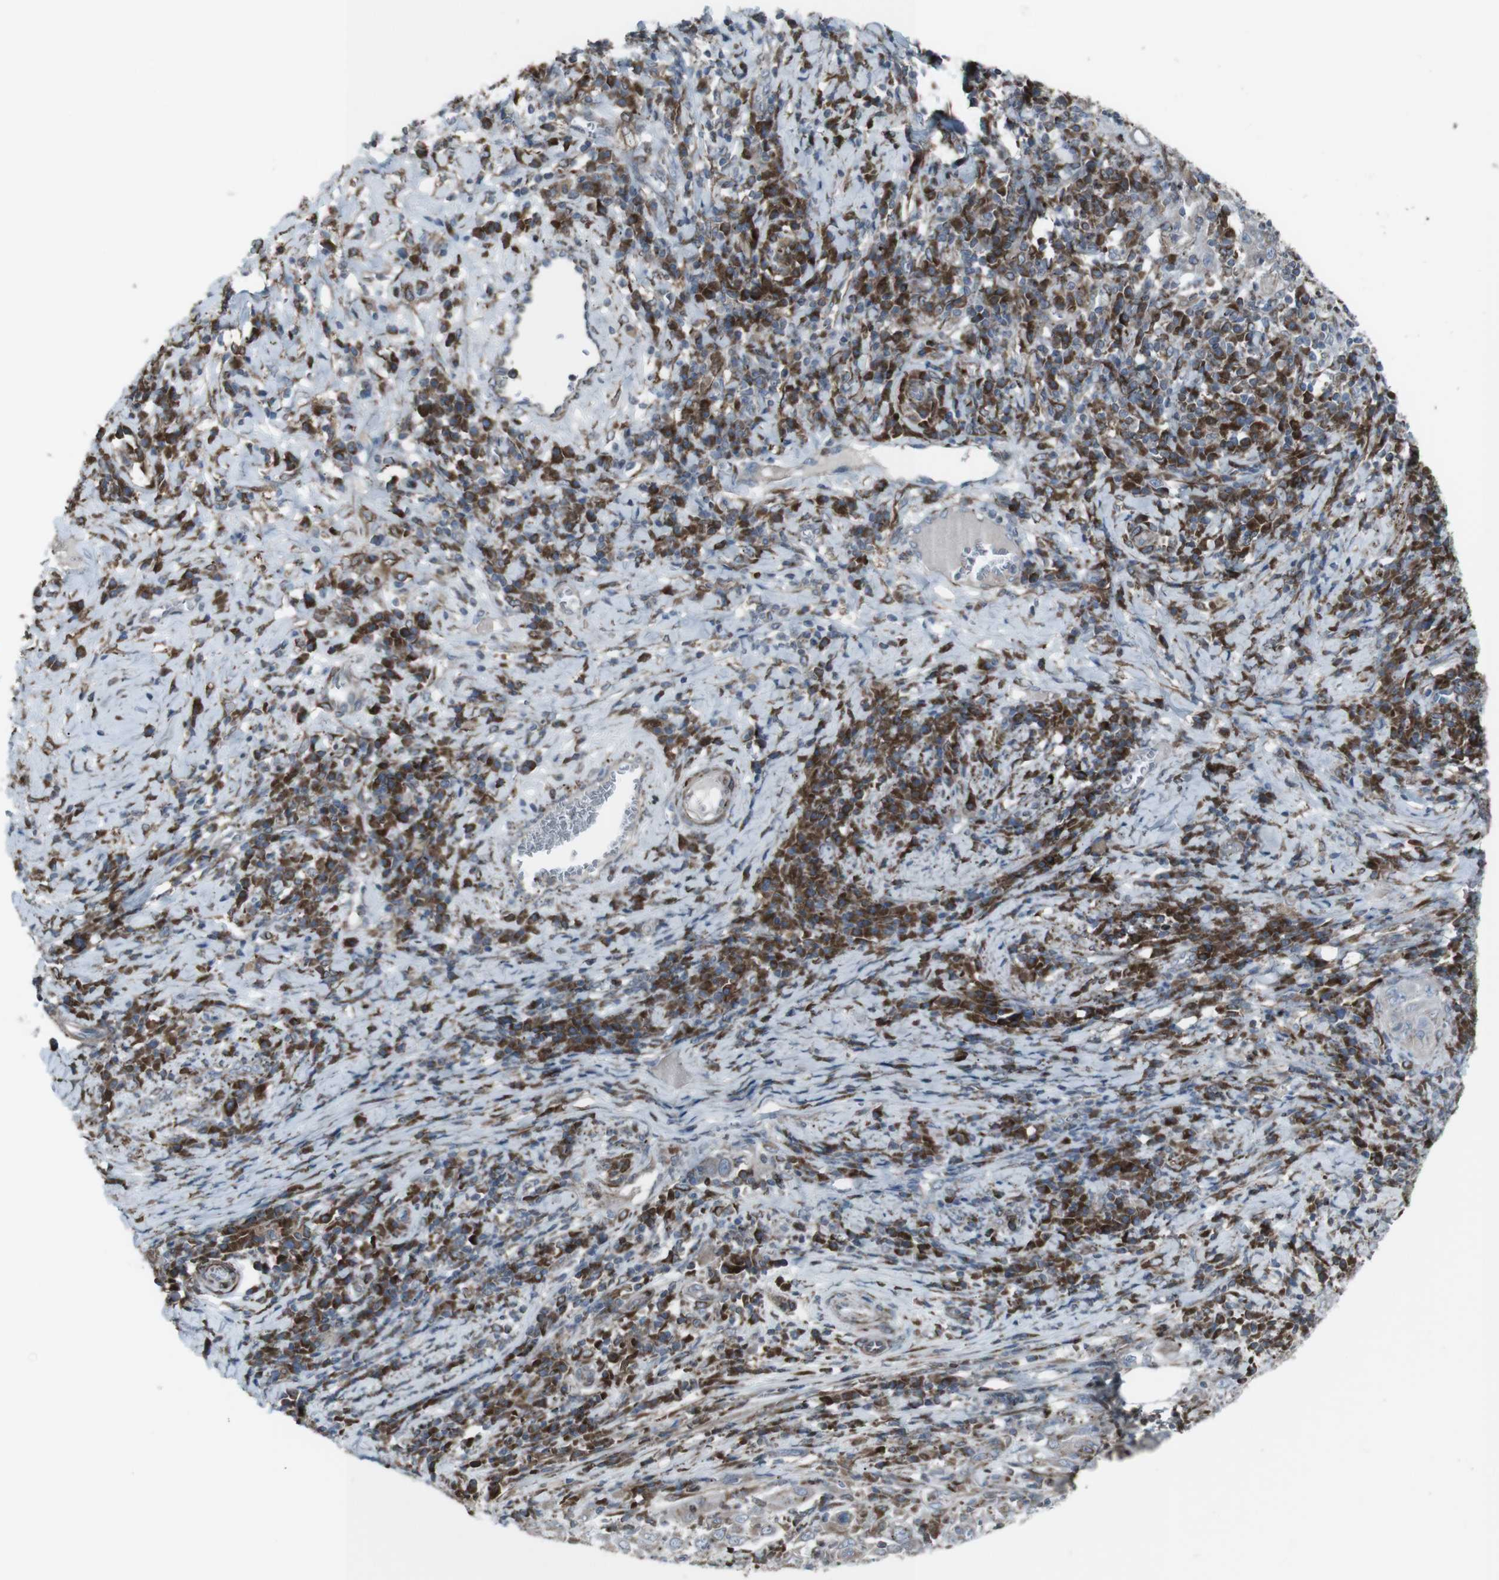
{"staining": {"intensity": "weak", "quantity": ">75%", "location": "cytoplasmic/membranous"}, "tissue": "cervical cancer", "cell_type": "Tumor cells", "image_type": "cancer", "snomed": [{"axis": "morphology", "description": "Squamous cell carcinoma, NOS"}, {"axis": "topography", "description": "Cervix"}], "caption": "Immunohistochemistry (IHC) of human squamous cell carcinoma (cervical) displays low levels of weak cytoplasmic/membranous expression in about >75% of tumor cells.", "gene": "LNPK", "patient": {"sex": "female", "age": 46}}